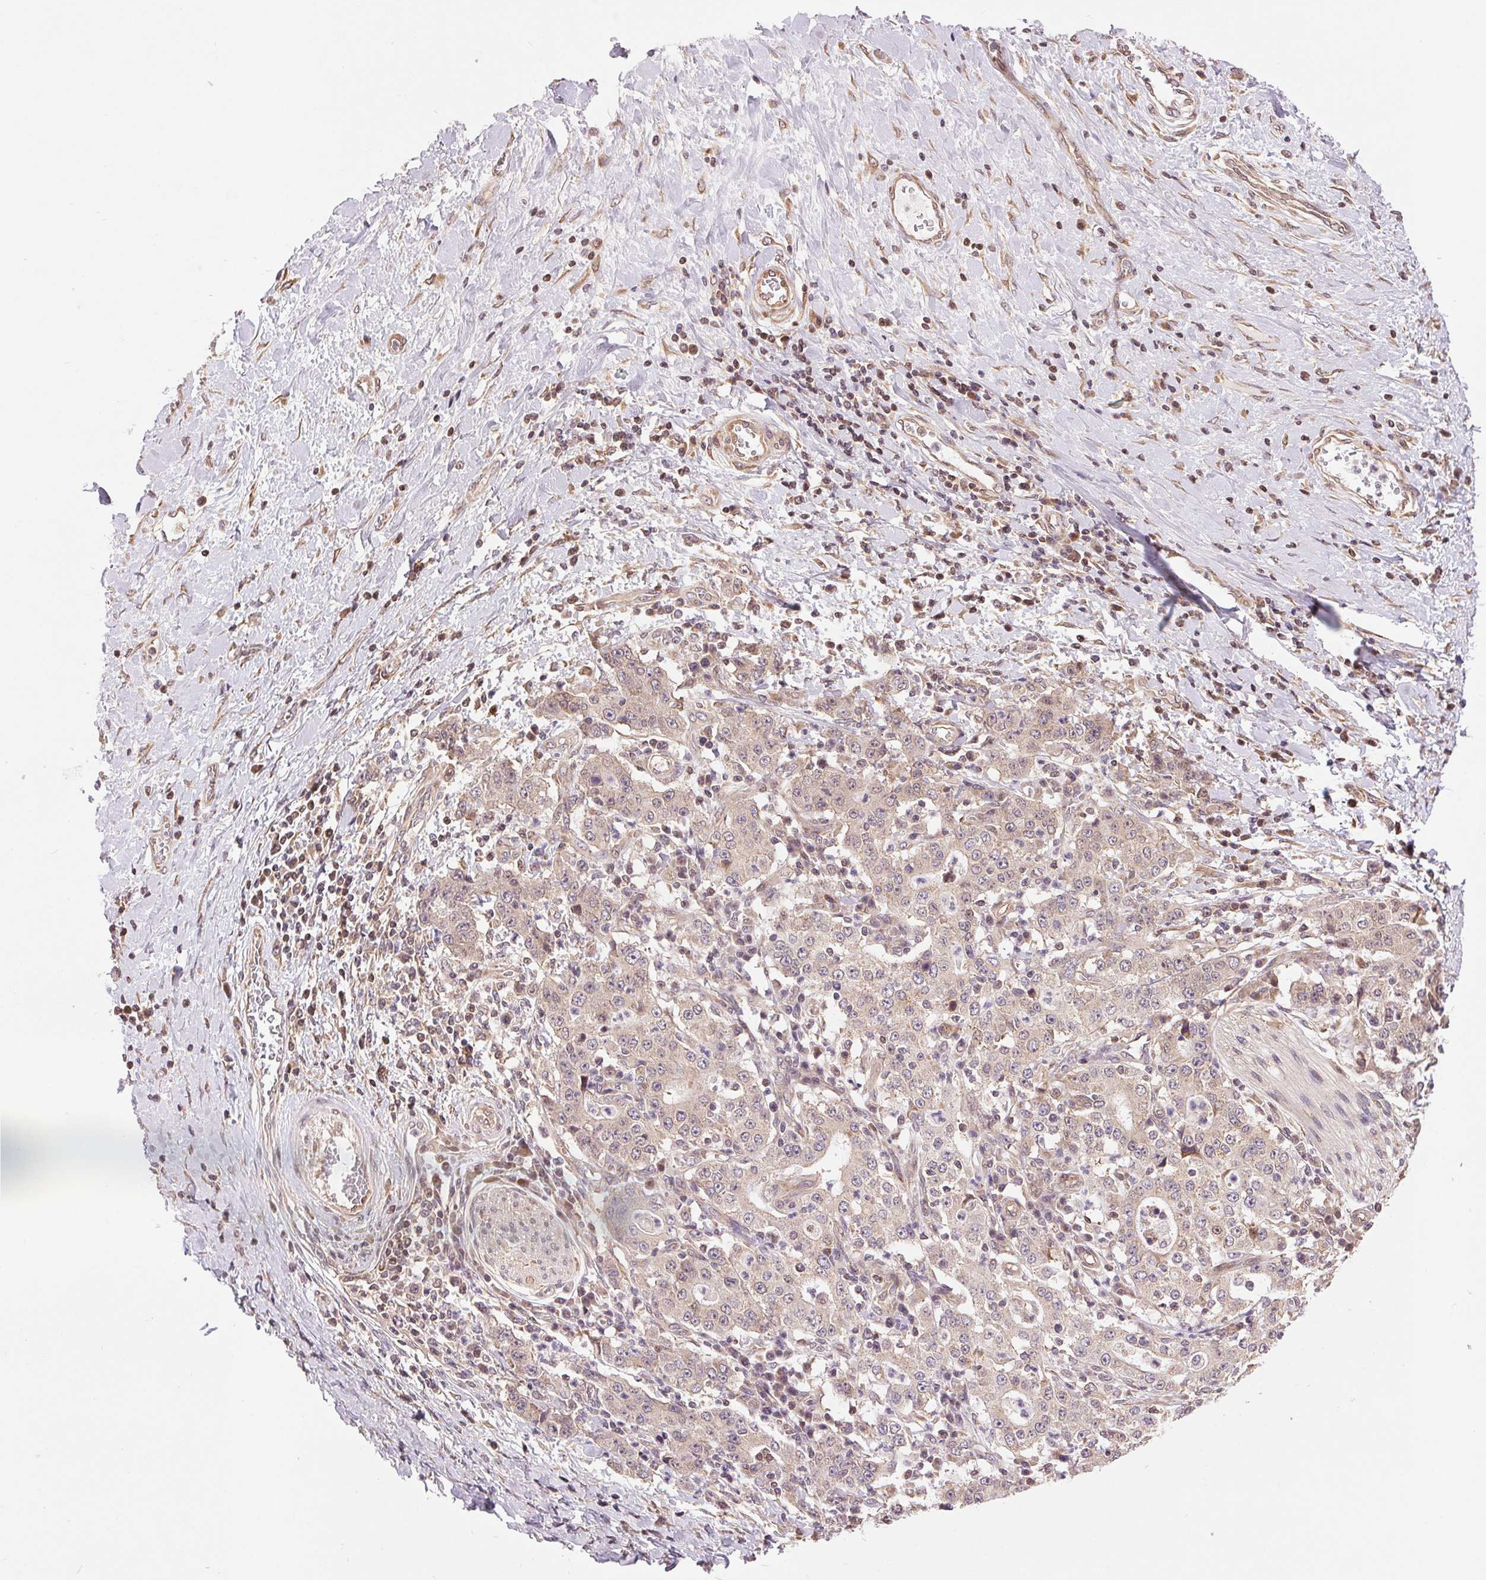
{"staining": {"intensity": "weak", "quantity": ">75%", "location": "cytoplasmic/membranous"}, "tissue": "stomach cancer", "cell_type": "Tumor cells", "image_type": "cancer", "snomed": [{"axis": "morphology", "description": "Normal tissue, NOS"}, {"axis": "morphology", "description": "Adenocarcinoma, NOS"}, {"axis": "topography", "description": "Stomach, upper"}, {"axis": "topography", "description": "Stomach"}], "caption": "Human stomach cancer (adenocarcinoma) stained with a brown dye displays weak cytoplasmic/membranous positive positivity in about >75% of tumor cells.", "gene": "BTF3L4", "patient": {"sex": "male", "age": 59}}